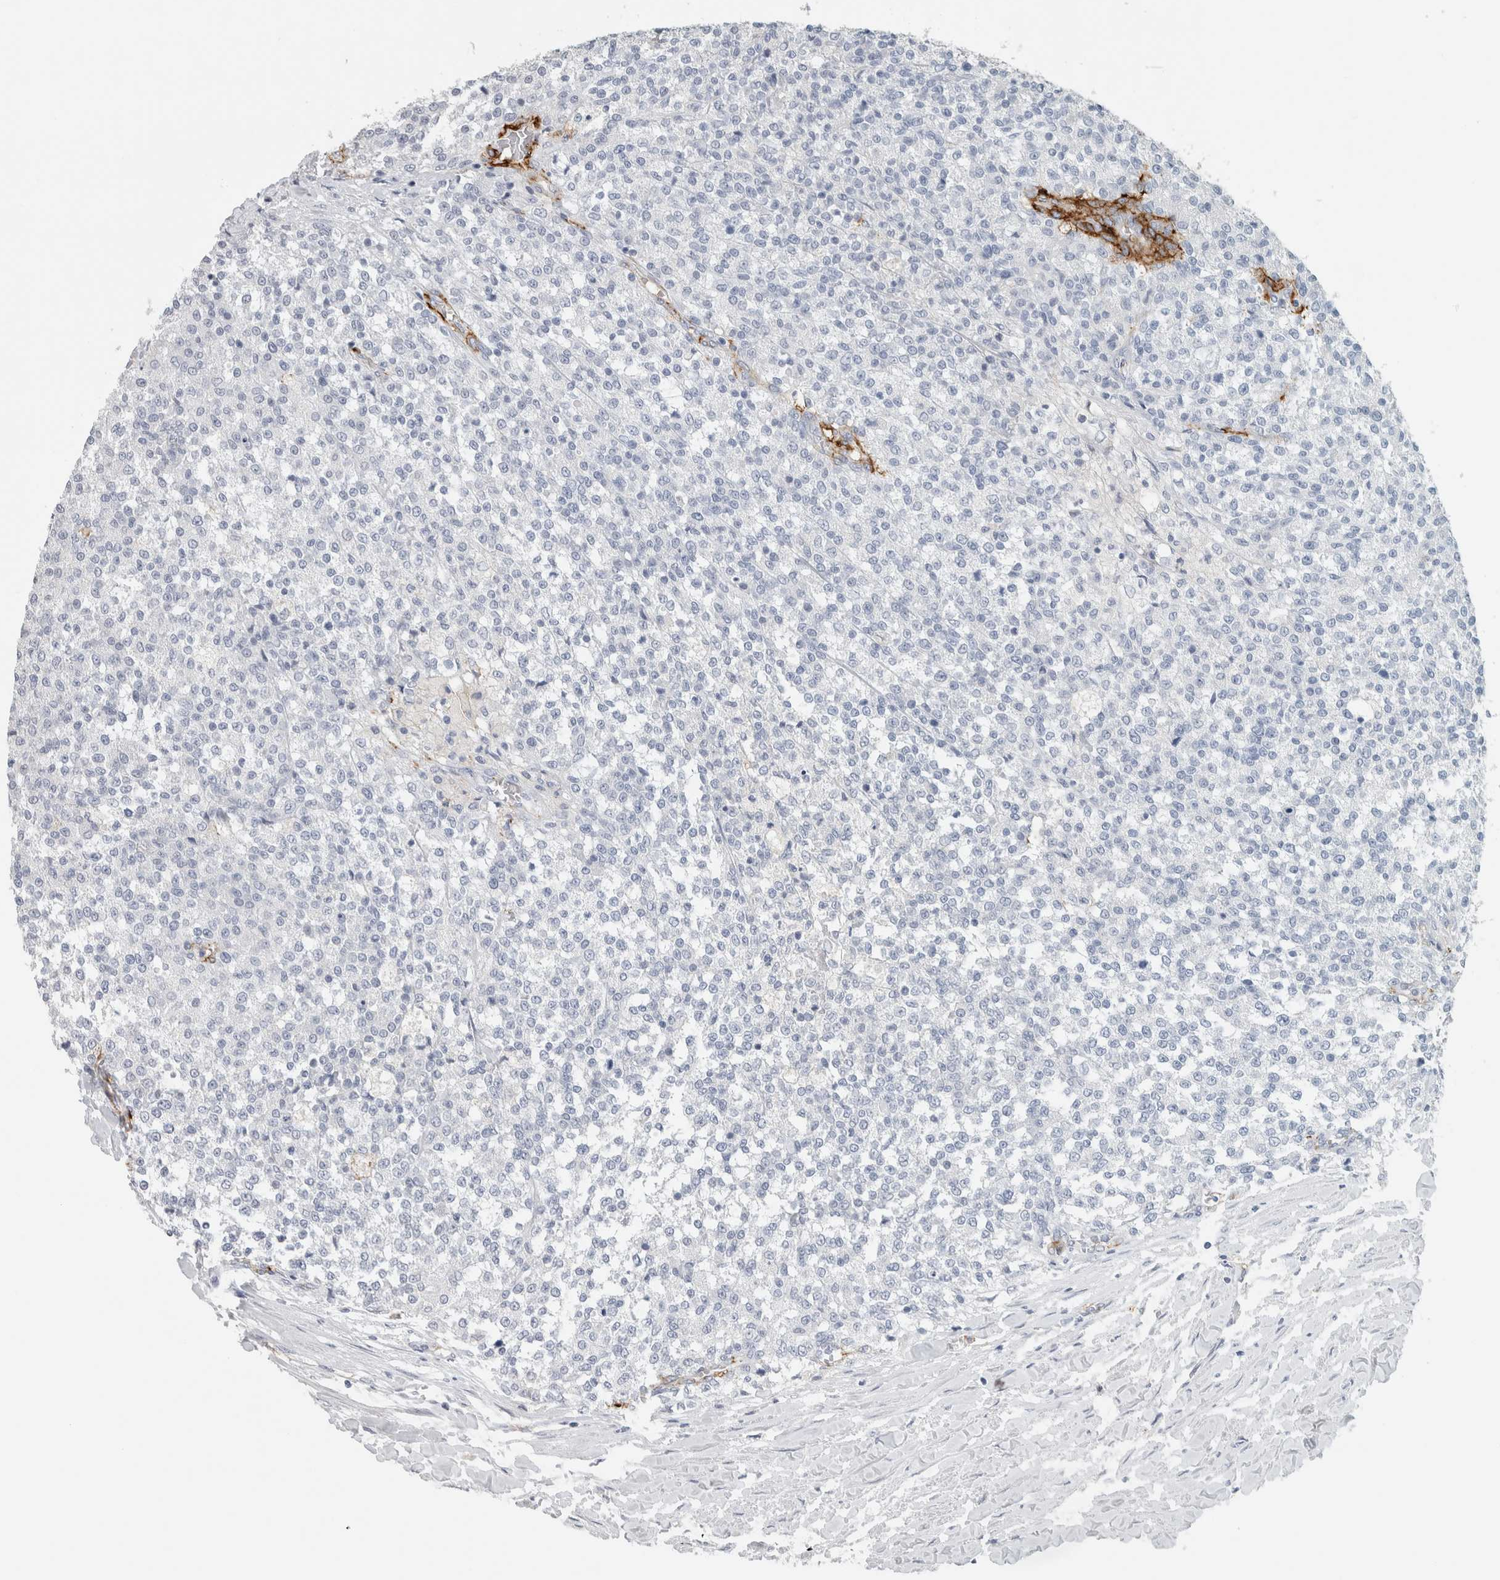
{"staining": {"intensity": "negative", "quantity": "none", "location": "none"}, "tissue": "testis cancer", "cell_type": "Tumor cells", "image_type": "cancer", "snomed": [{"axis": "morphology", "description": "Seminoma, NOS"}, {"axis": "topography", "description": "Testis"}], "caption": "There is no significant expression in tumor cells of testis cancer (seminoma).", "gene": "CD36", "patient": {"sex": "male", "age": 59}}